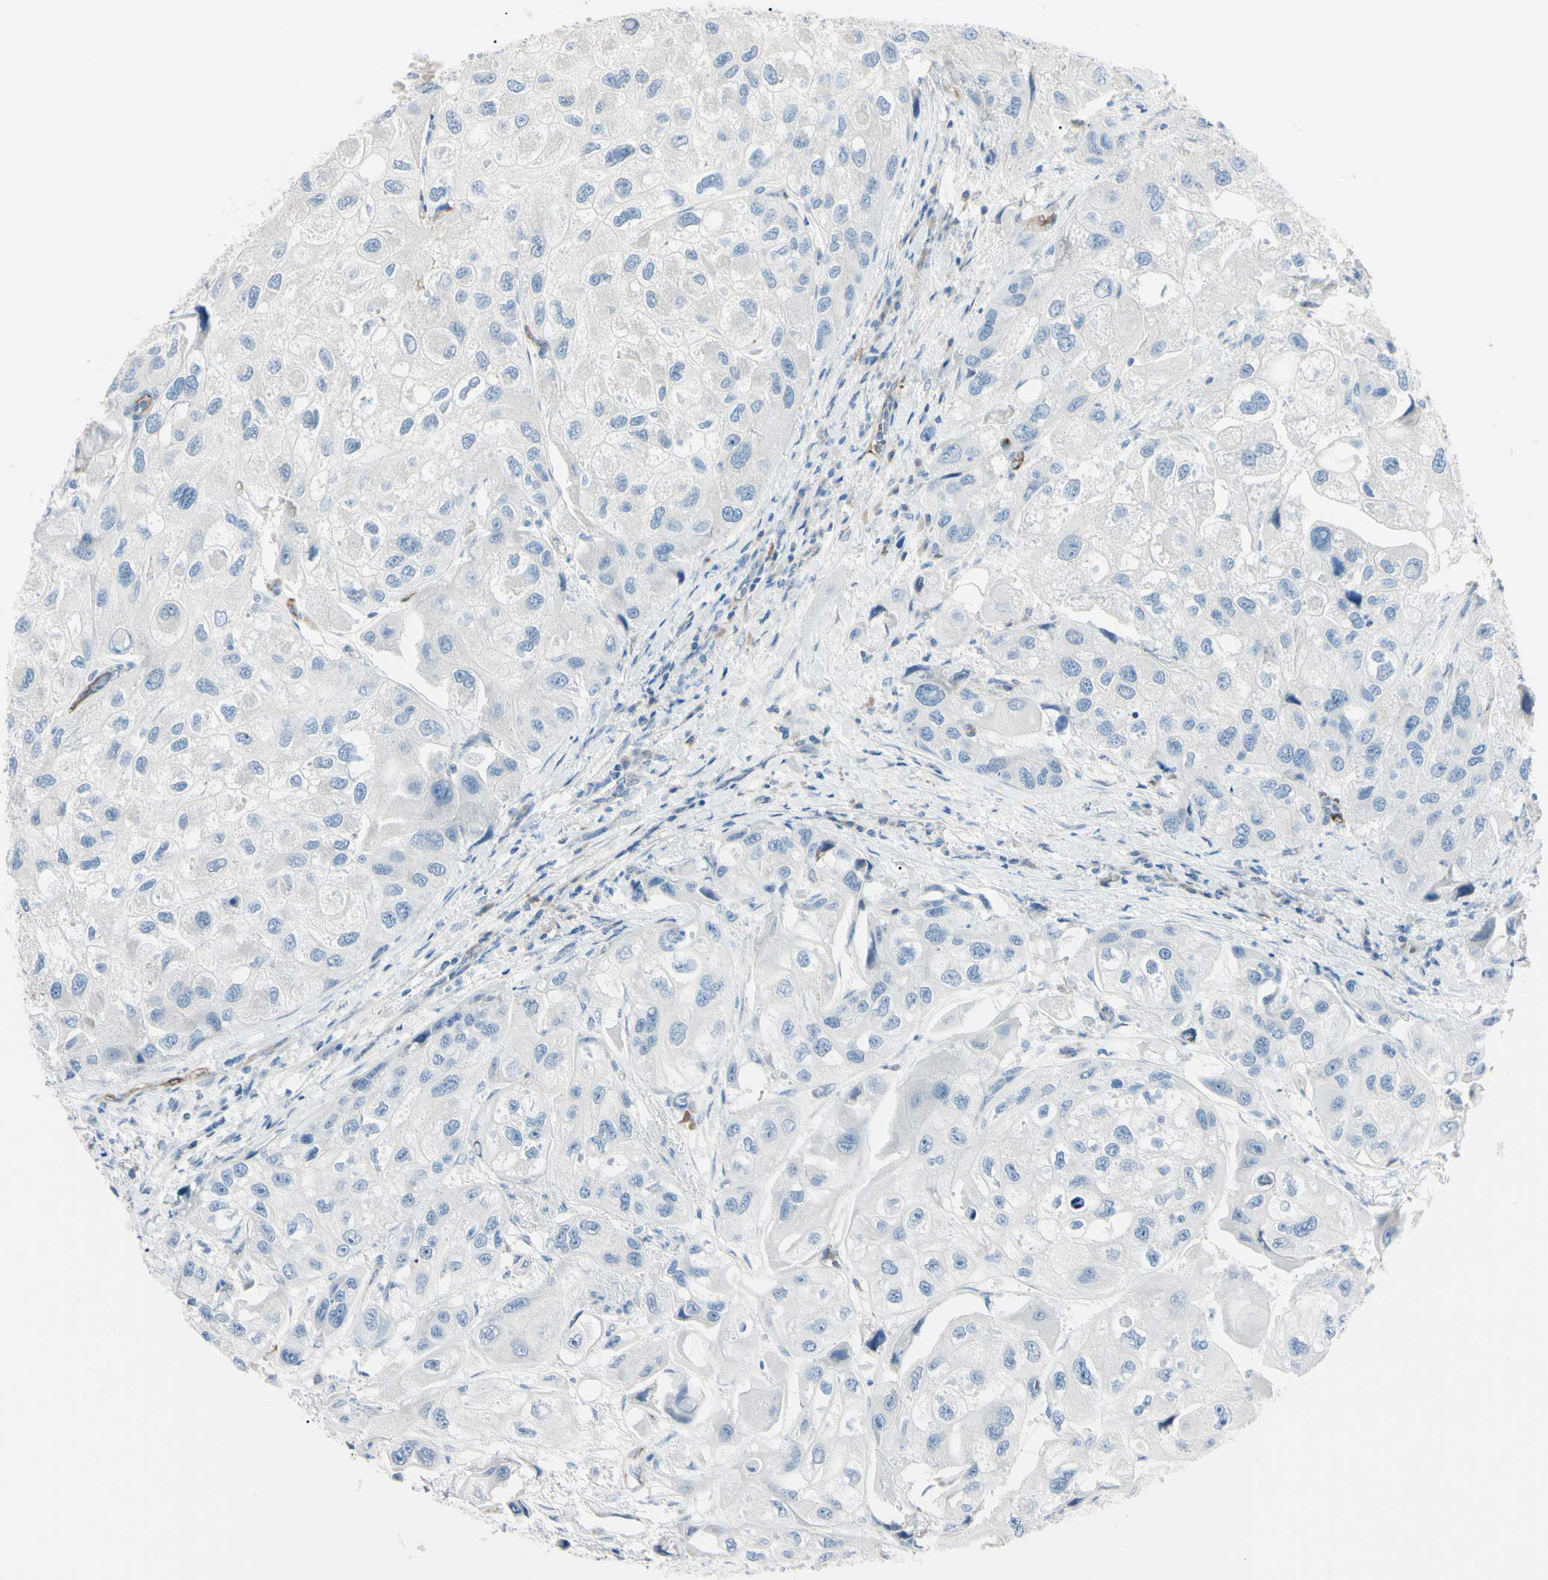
{"staining": {"intensity": "negative", "quantity": "none", "location": "none"}, "tissue": "urothelial cancer", "cell_type": "Tumor cells", "image_type": "cancer", "snomed": [{"axis": "morphology", "description": "Urothelial carcinoma, High grade"}, {"axis": "topography", "description": "Urinary bladder"}], "caption": "Immunohistochemistry (IHC) histopathology image of neoplastic tissue: urothelial cancer stained with DAB (3,3'-diaminobenzidine) demonstrates no significant protein positivity in tumor cells.", "gene": "FOLH1", "patient": {"sex": "female", "age": 64}}